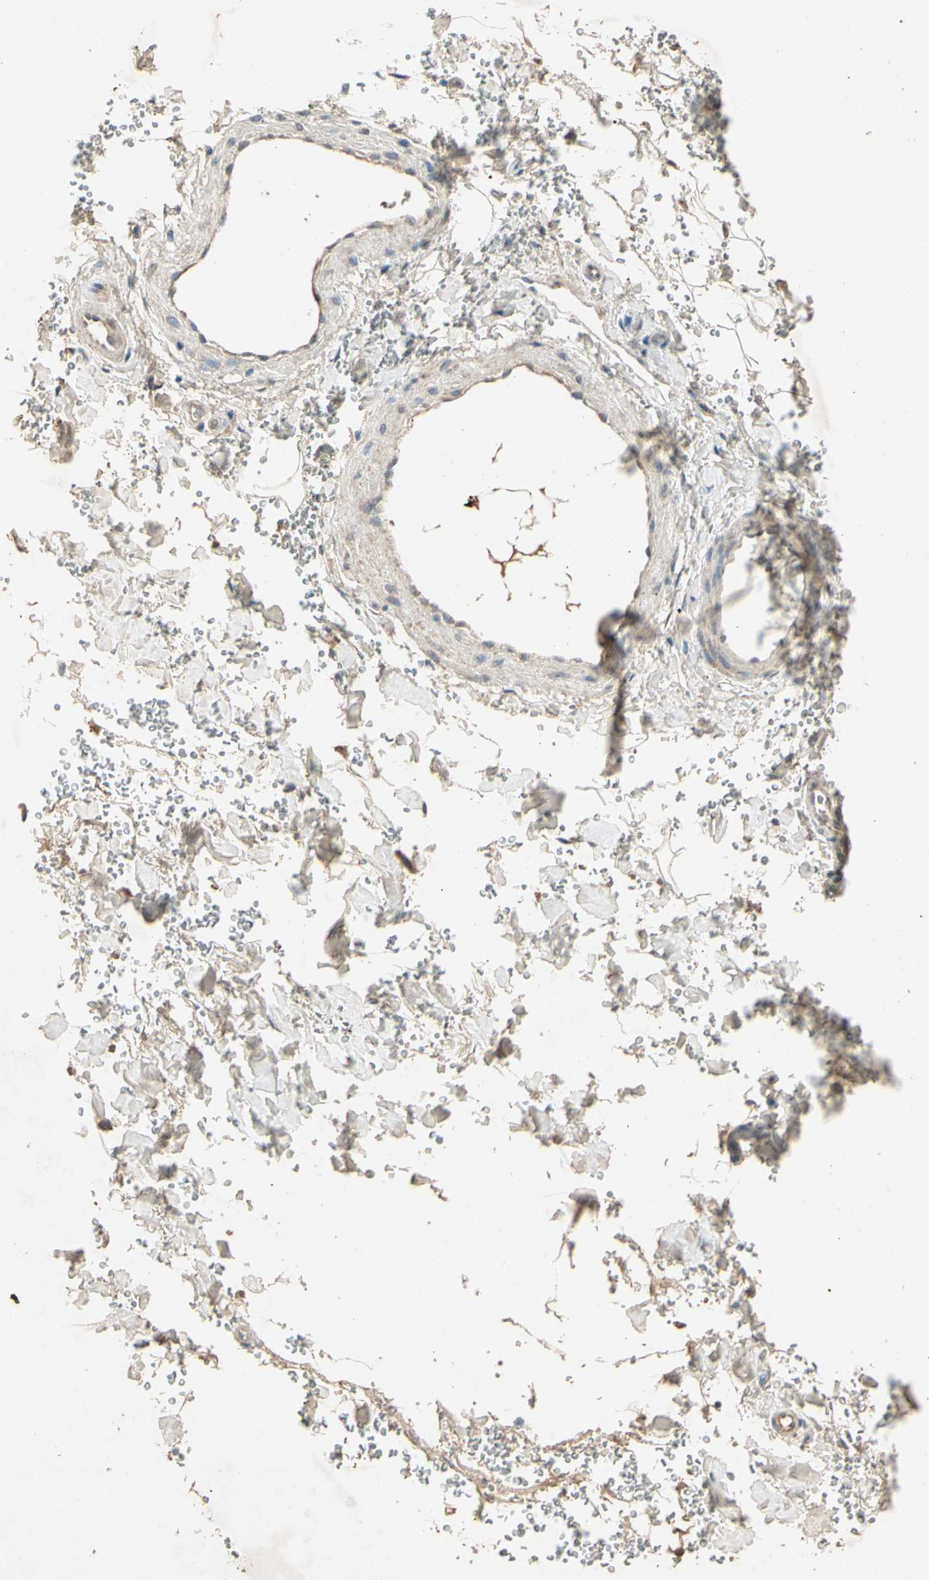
{"staining": {"intensity": "moderate", "quantity": ">75%", "location": "cytoplasmic/membranous"}, "tissue": "adipose tissue", "cell_type": "Adipocytes", "image_type": "normal", "snomed": [{"axis": "morphology", "description": "Normal tissue, NOS"}, {"axis": "morphology", "description": "Carcinoma, NOS"}, {"axis": "topography", "description": "Pancreas"}, {"axis": "topography", "description": "Peripheral nerve tissue"}], "caption": "Adipose tissue stained for a protein exhibits moderate cytoplasmic/membranous positivity in adipocytes. (DAB (3,3'-diaminobenzidine) IHC, brown staining for protein, blue staining for nuclei).", "gene": "GPLD1", "patient": {"sex": "female", "age": 29}}